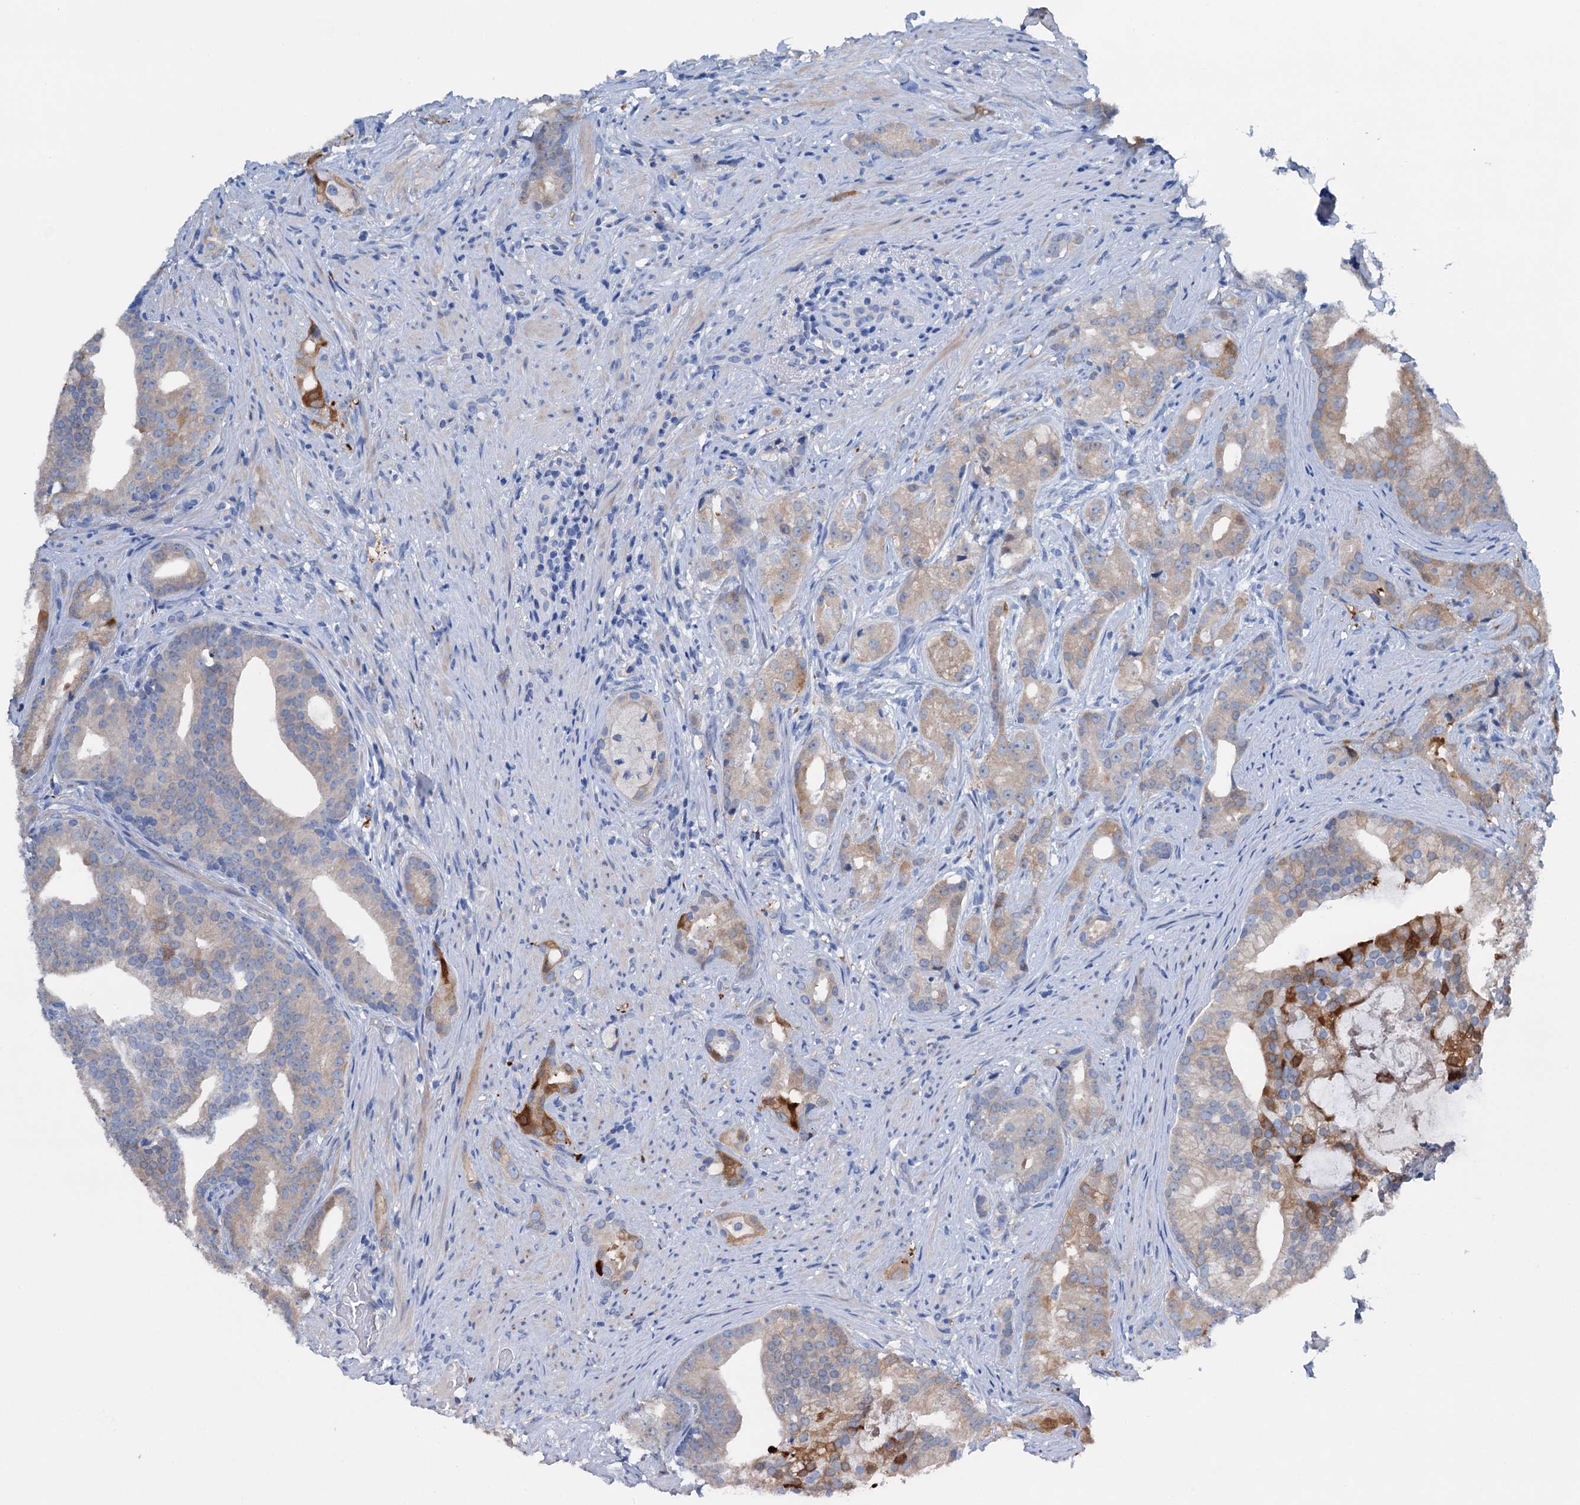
{"staining": {"intensity": "weak", "quantity": ">75%", "location": "cytoplasmic/membranous"}, "tissue": "prostate cancer", "cell_type": "Tumor cells", "image_type": "cancer", "snomed": [{"axis": "morphology", "description": "Adenocarcinoma, Low grade"}, {"axis": "topography", "description": "Prostate"}], "caption": "Immunohistochemistry (IHC) histopathology image of human adenocarcinoma (low-grade) (prostate) stained for a protein (brown), which shows low levels of weak cytoplasmic/membranous positivity in approximately >75% of tumor cells.", "gene": "C1QTNF4", "patient": {"sex": "male", "age": 71}}